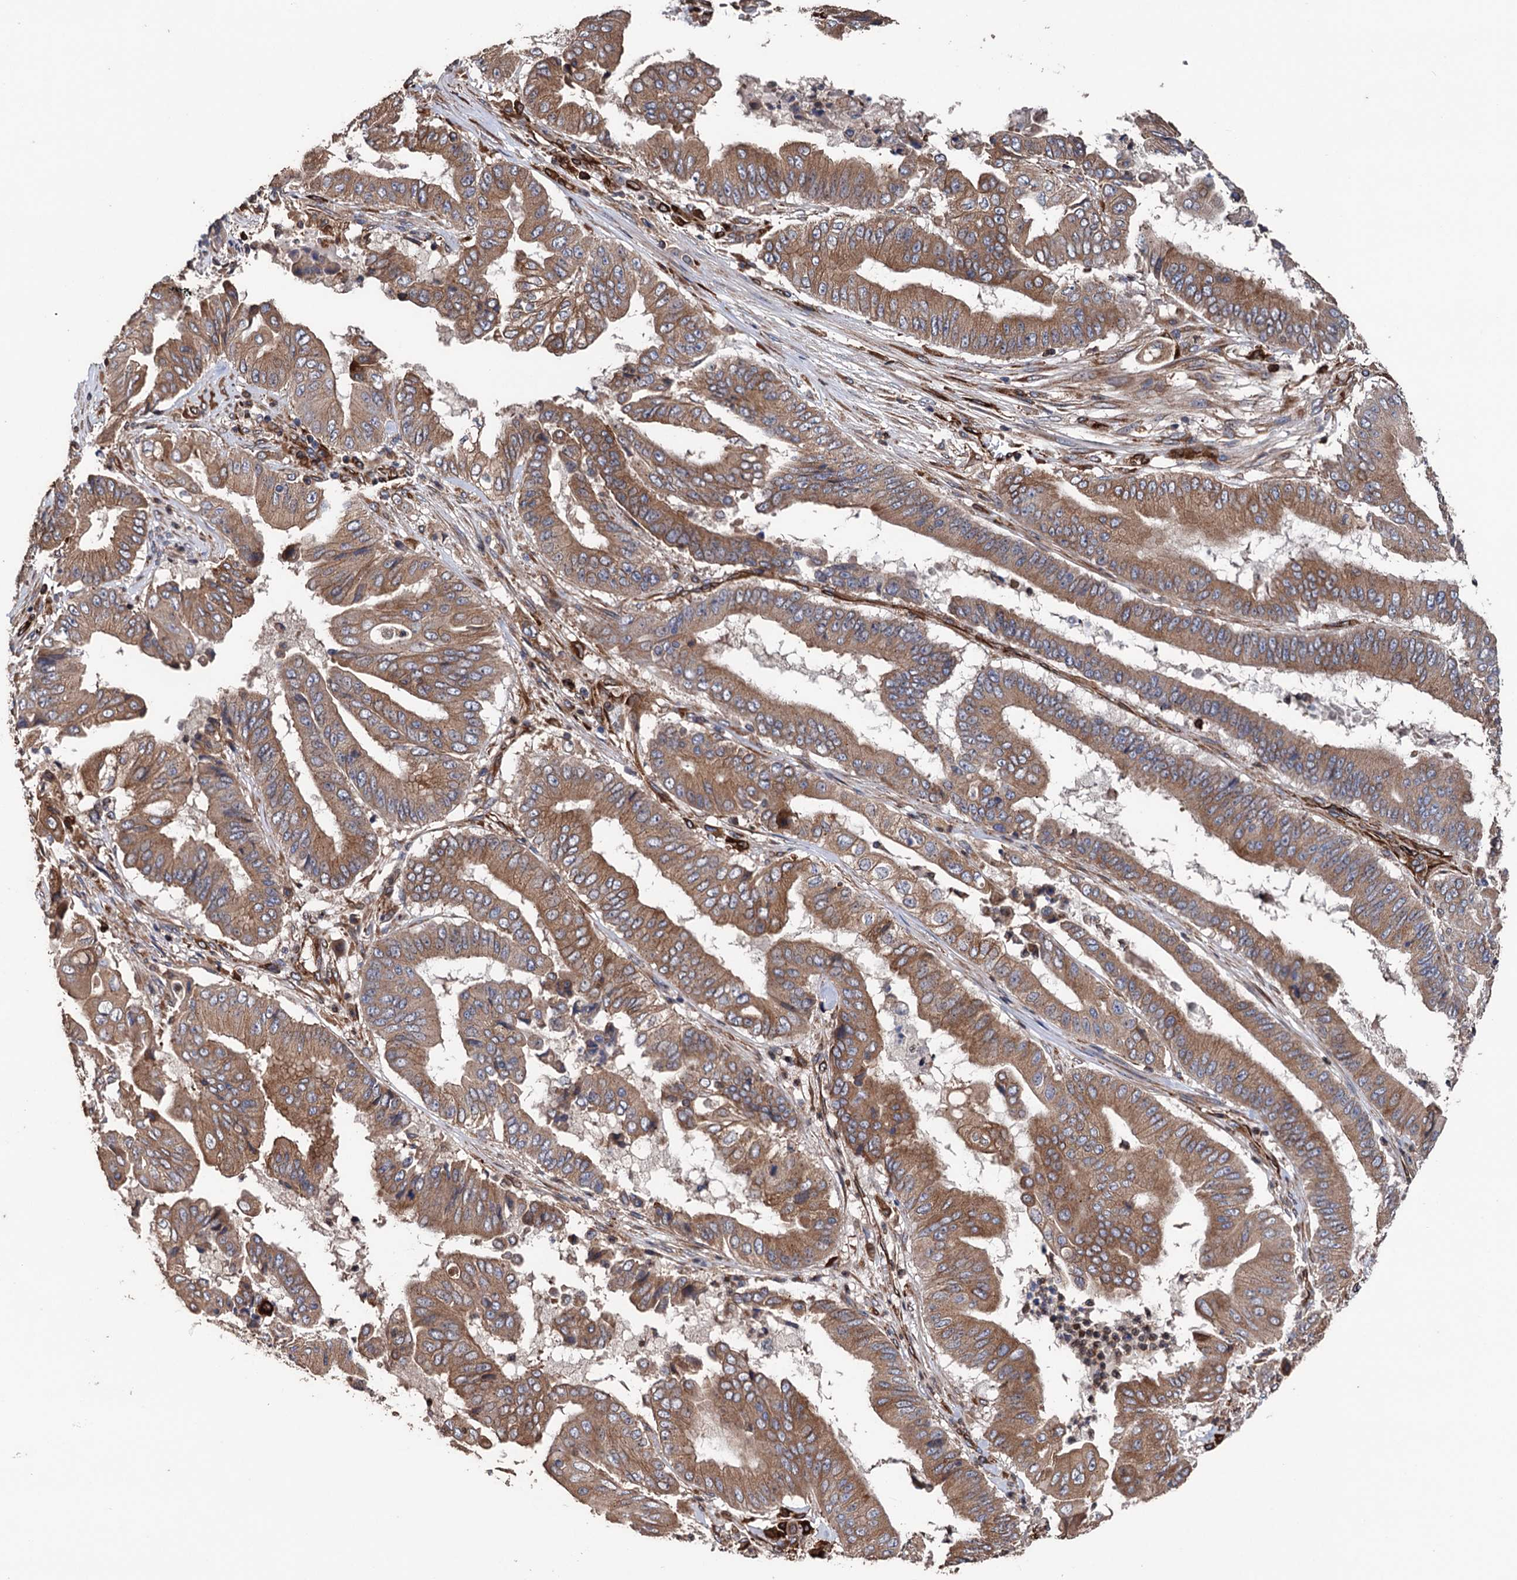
{"staining": {"intensity": "moderate", "quantity": ">75%", "location": "cytoplasmic/membranous"}, "tissue": "pancreatic cancer", "cell_type": "Tumor cells", "image_type": "cancer", "snomed": [{"axis": "morphology", "description": "Adenocarcinoma, NOS"}, {"axis": "topography", "description": "Pancreas"}], "caption": "Immunohistochemical staining of pancreatic adenocarcinoma shows medium levels of moderate cytoplasmic/membranous protein expression in approximately >75% of tumor cells.", "gene": "STING1", "patient": {"sex": "female", "age": 77}}